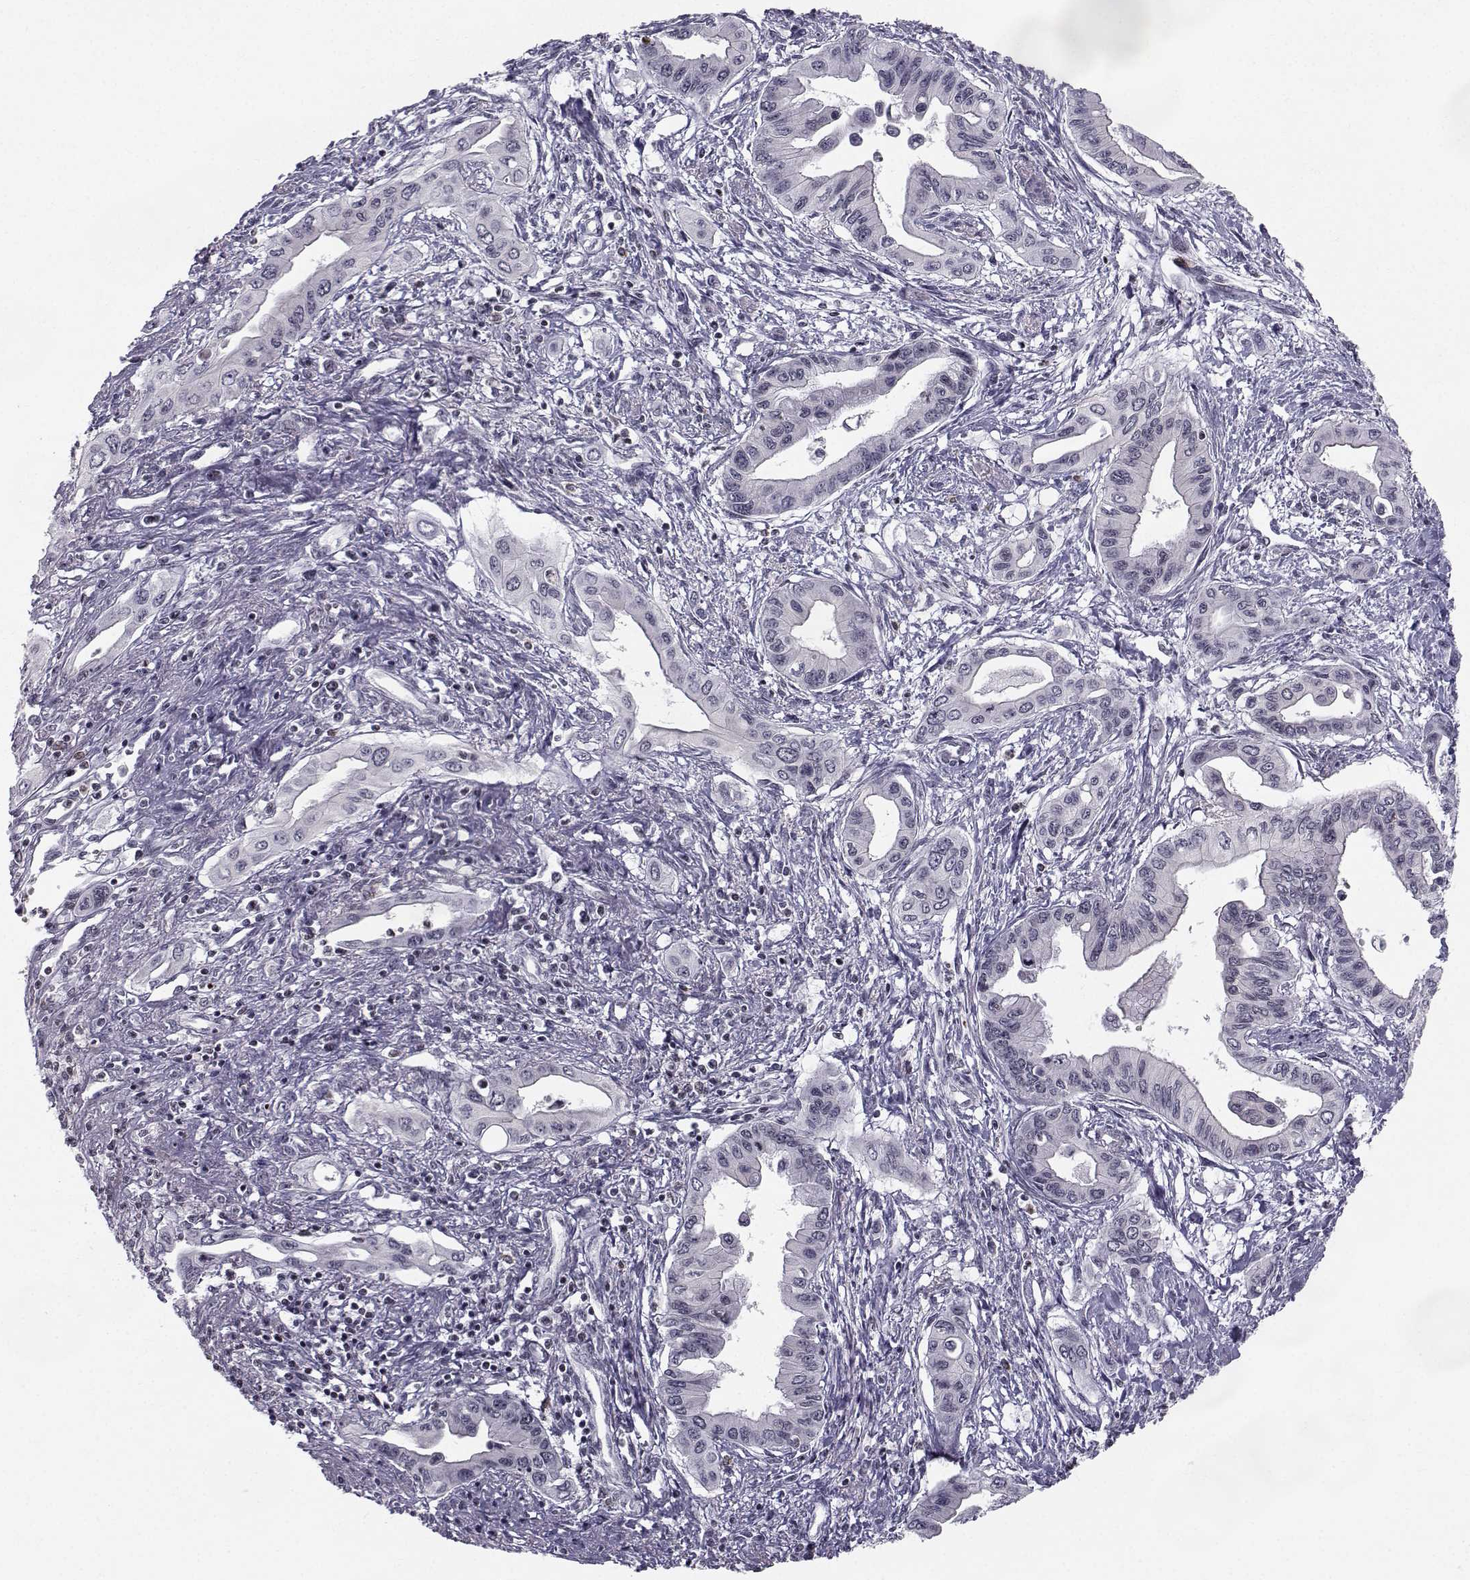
{"staining": {"intensity": "negative", "quantity": "none", "location": "none"}, "tissue": "pancreatic cancer", "cell_type": "Tumor cells", "image_type": "cancer", "snomed": [{"axis": "morphology", "description": "Adenocarcinoma, NOS"}, {"axis": "topography", "description": "Pancreas"}], "caption": "Immunohistochemical staining of pancreatic adenocarcinoma displays no significant expression in tumor cells.", "gene": "MARCHF4", "patient": {"sex": "female", "age": 62}}